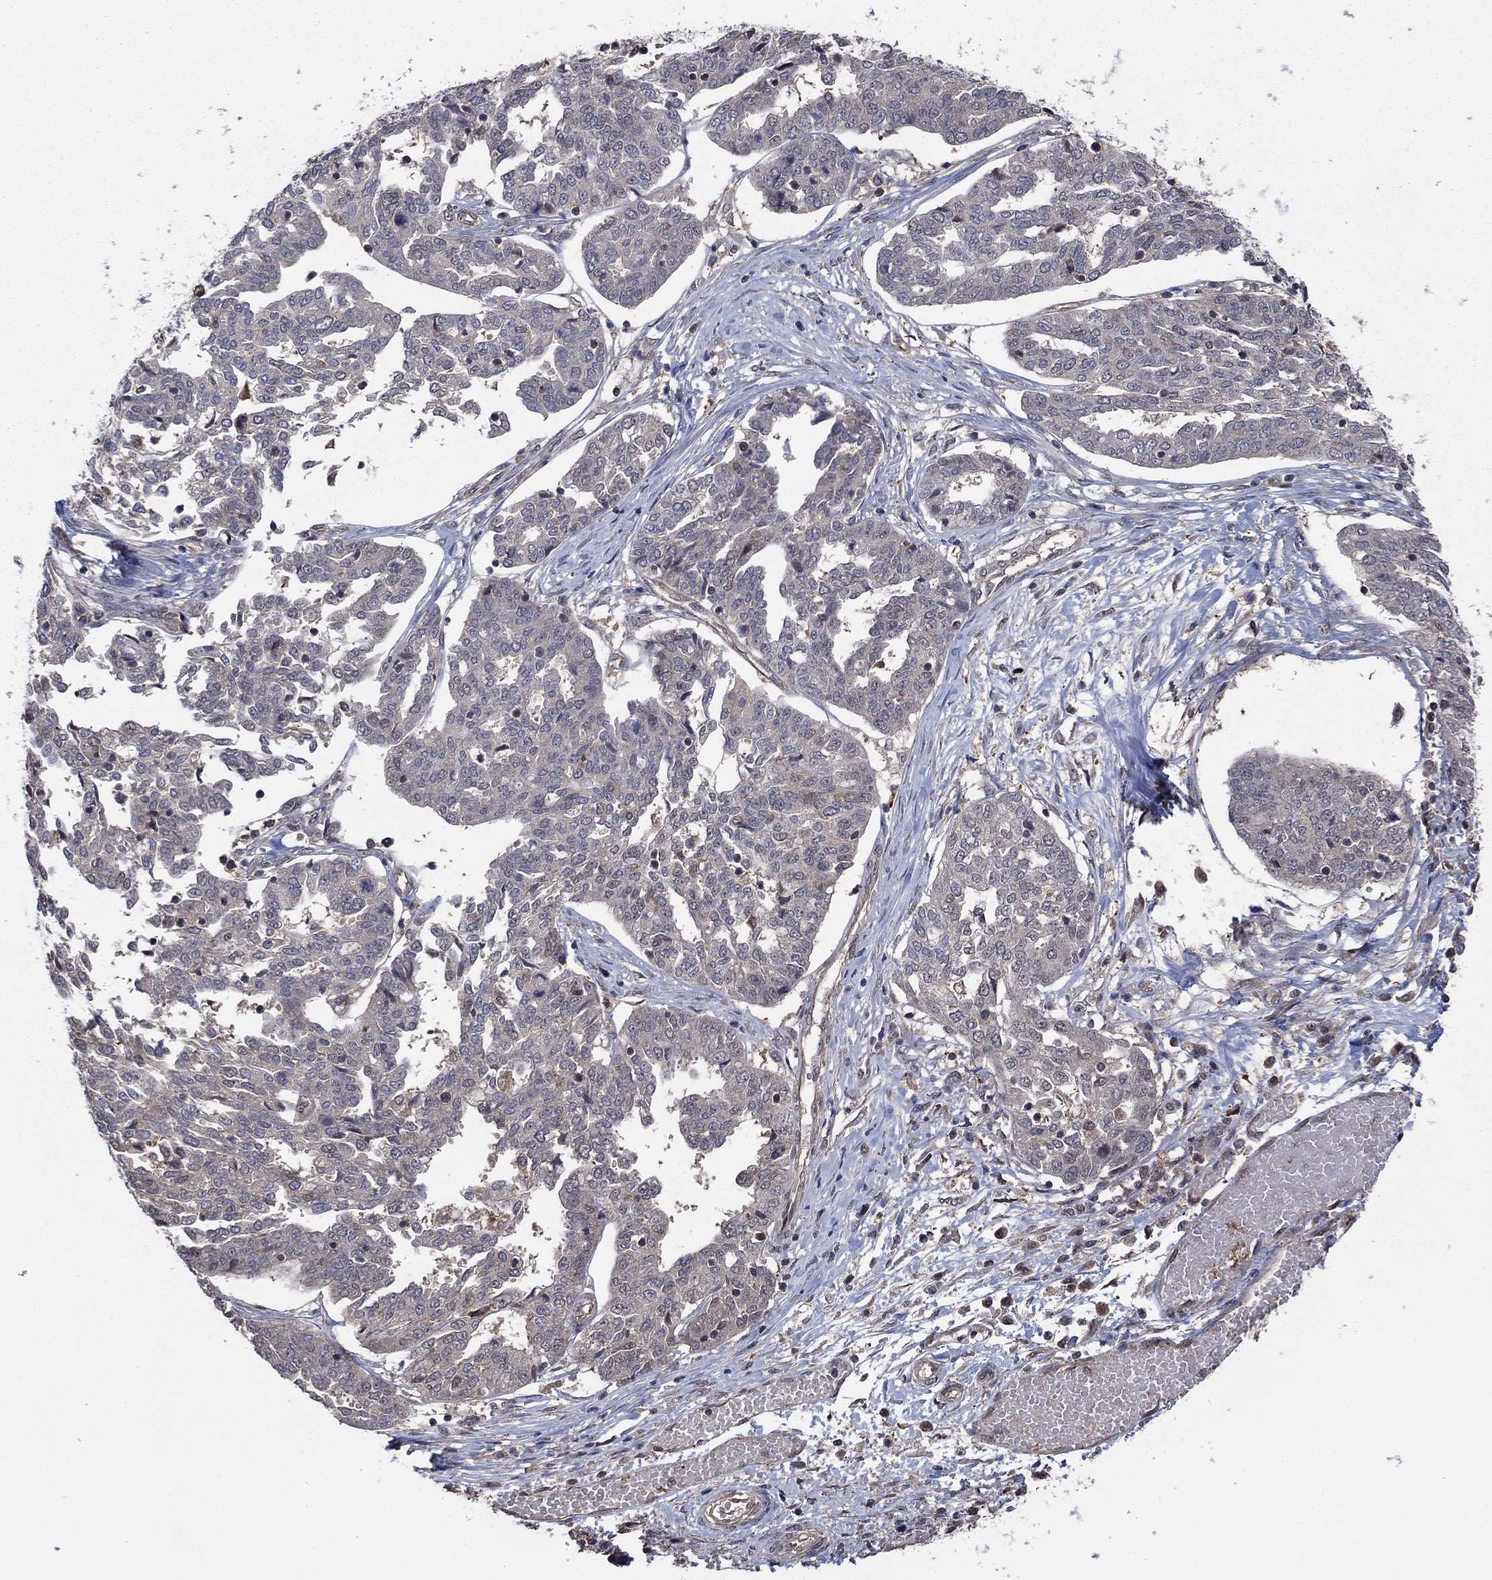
{"staining": {"intensity": "negative", "quantity": "none", "location": "none"}, "tissue": "ovarian cancer", "cell_type": "Tumor cells", "image_type": "cancer", "snomed": [{"axis": "morphology", "description": "Cystadenocarcinoma, serous, NOS"}, {"axis": "topography", "description": "Ovary"}], "caption": "Immunohistochemistry of serous cystadenocarcinoma (ovarian) displays no staining in tumor cells.", "gene": "RNF114", "patient": {"sex": "female", "age": 67}}